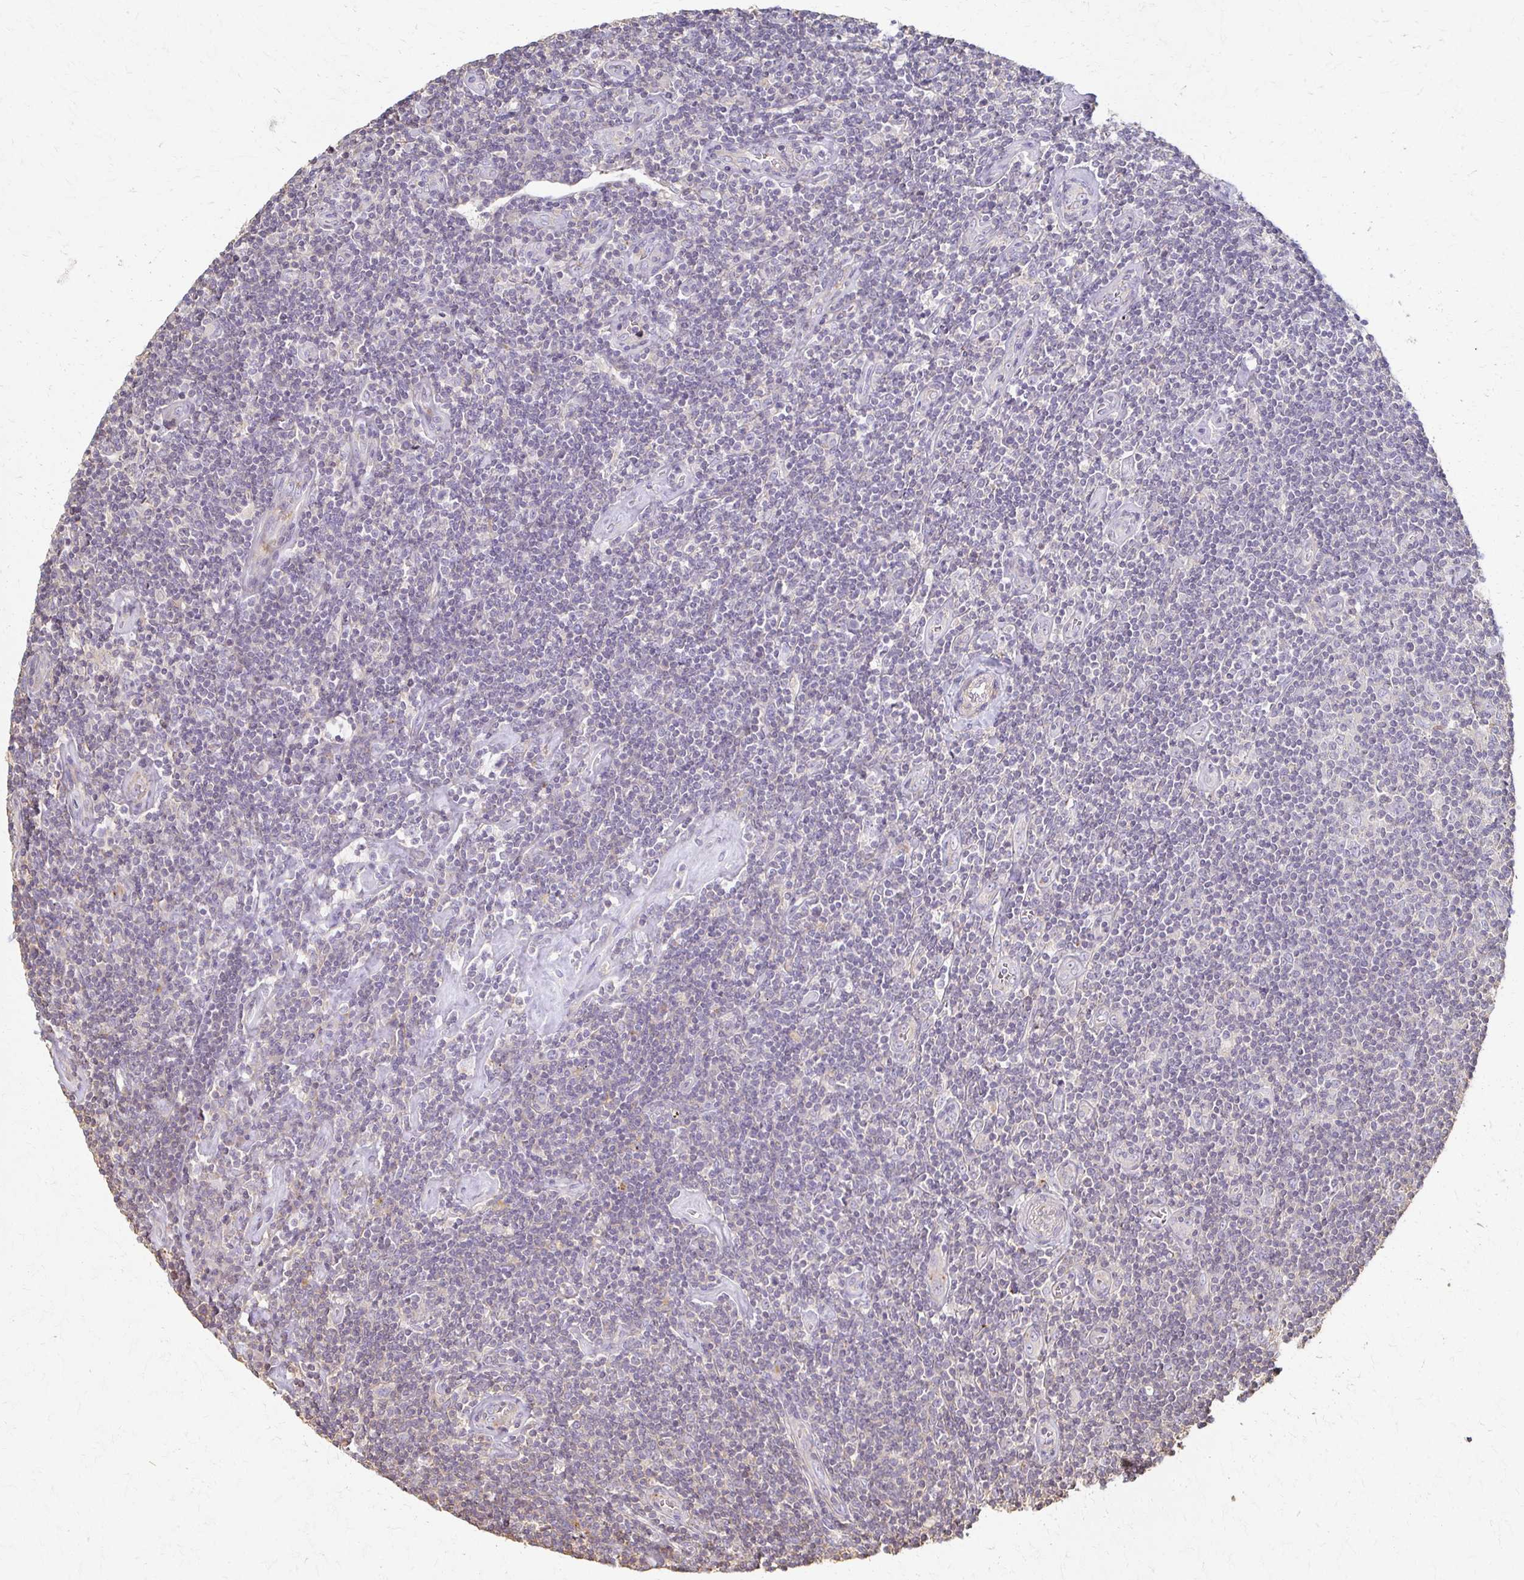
{"staining": {"intensity": "negative", "quantity": "none", "location": "none"}, "tissue": "lymphoma", "cell_type": "Tumor cells", "image_type": "cancer", "snomed": [{"axis": "morphology", "description": "Hodgkin's disease, NOS"}, {"axis": "topography", "description": "Lymph node"}], "caption": "The micrograph exhibits no staining of tumor cells in lymphoma.", "gene": "C1QTNF7", "patient": {"sex": "male", "age": 40}}